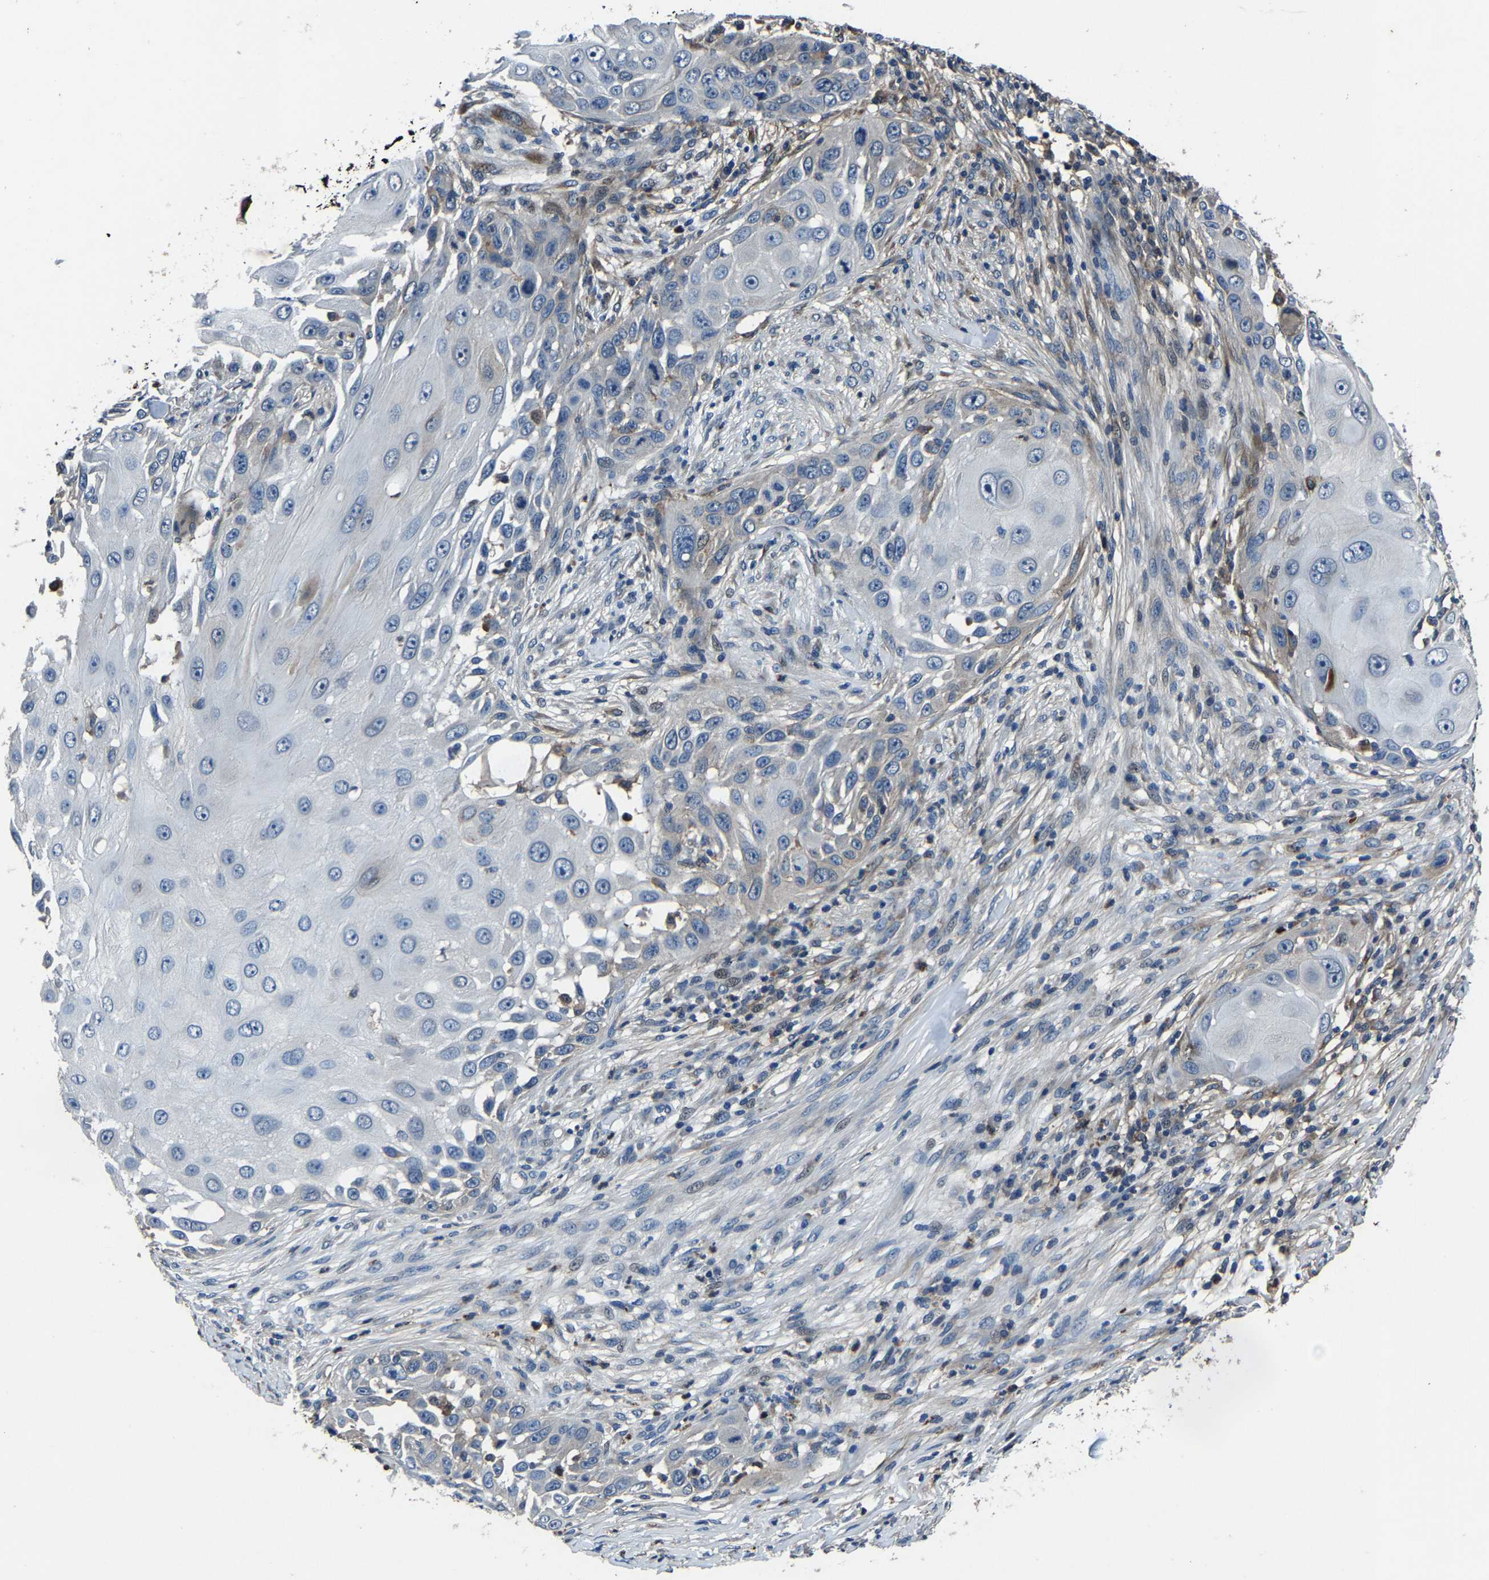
{"staining": {"intensity": "negative", "quantity": "none", "location": "none"}, "tissue": "skin cancer", "cell_type": "Tumor cells", "image_type": "cancer", "snomed": [{"axis": "morphology", "description": "Squamous cell carcinoma, NOS"}, {"axis": "topography", "description": "Skin"}], "caption": "Tumor cells are negative for brown protein staining in skin cancer. The staining was performed using DAB (3,3'-diaminobenzidine) to visualize the protein expression in brown, while the nuclei were stained in blue with hematoxylin (Magnification: 20x).", "gene": "PCNX2", "patient": {"sex": "female", "age": 44}}